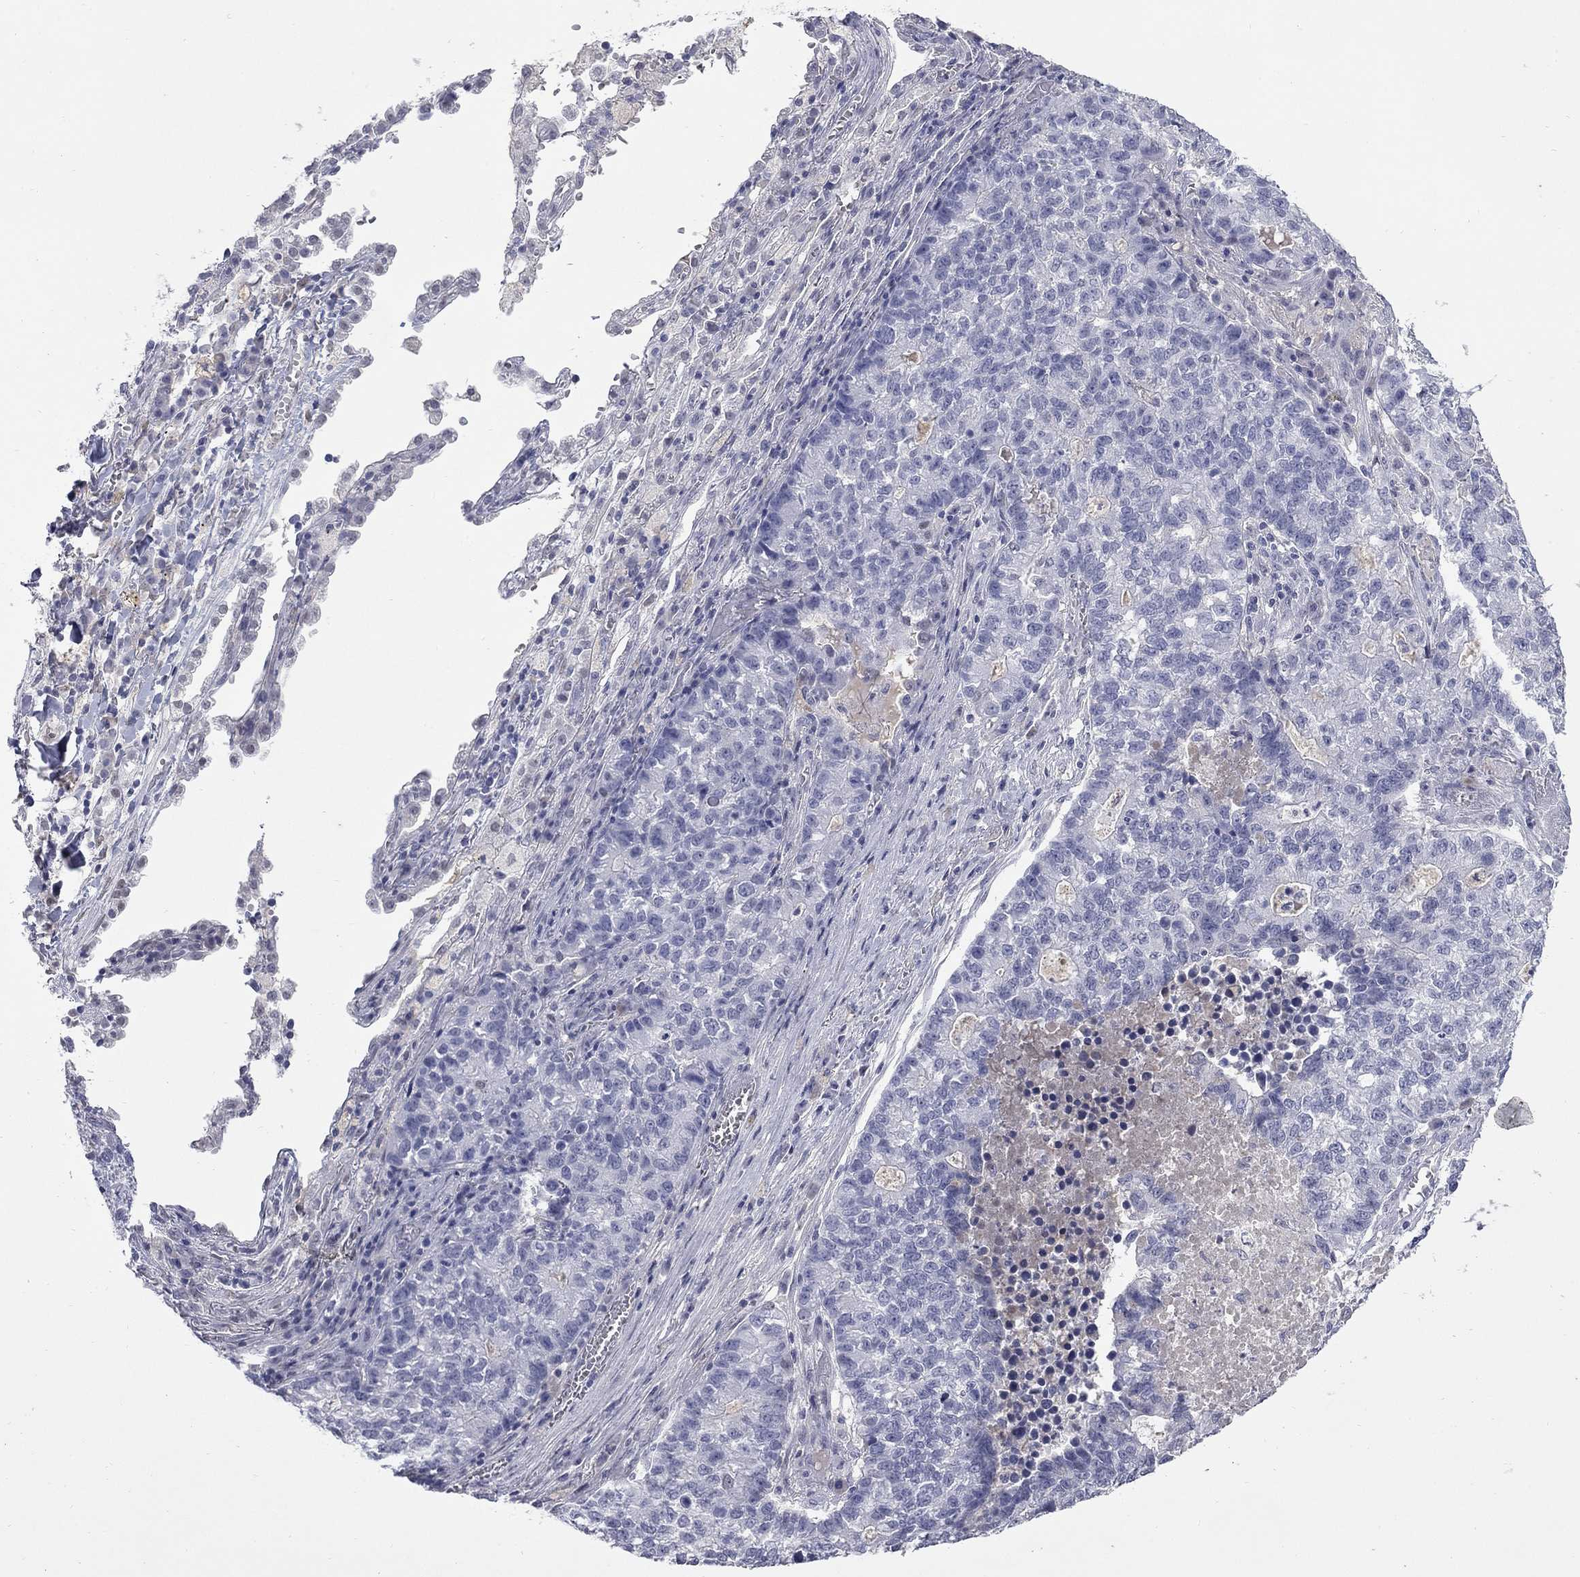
{"staining": {"intensity": "negative", "quantity": "none", "location": "none"}, "tissue": "lung cancer", "cell_type": "Tumor cells", "image_type": "cancer", "snomed": [{"axis": "morphology", "description": "Adenocarcinoma, NOS"}, {"axis": "topography", "description": "Lung"}], "caption": "Protein analysis of adenocarcinoma (lung) demonstrates no significant positivity in tumor cells.", "gene": "SLC51A", "patient": {"sex": "male", "age": 57}}